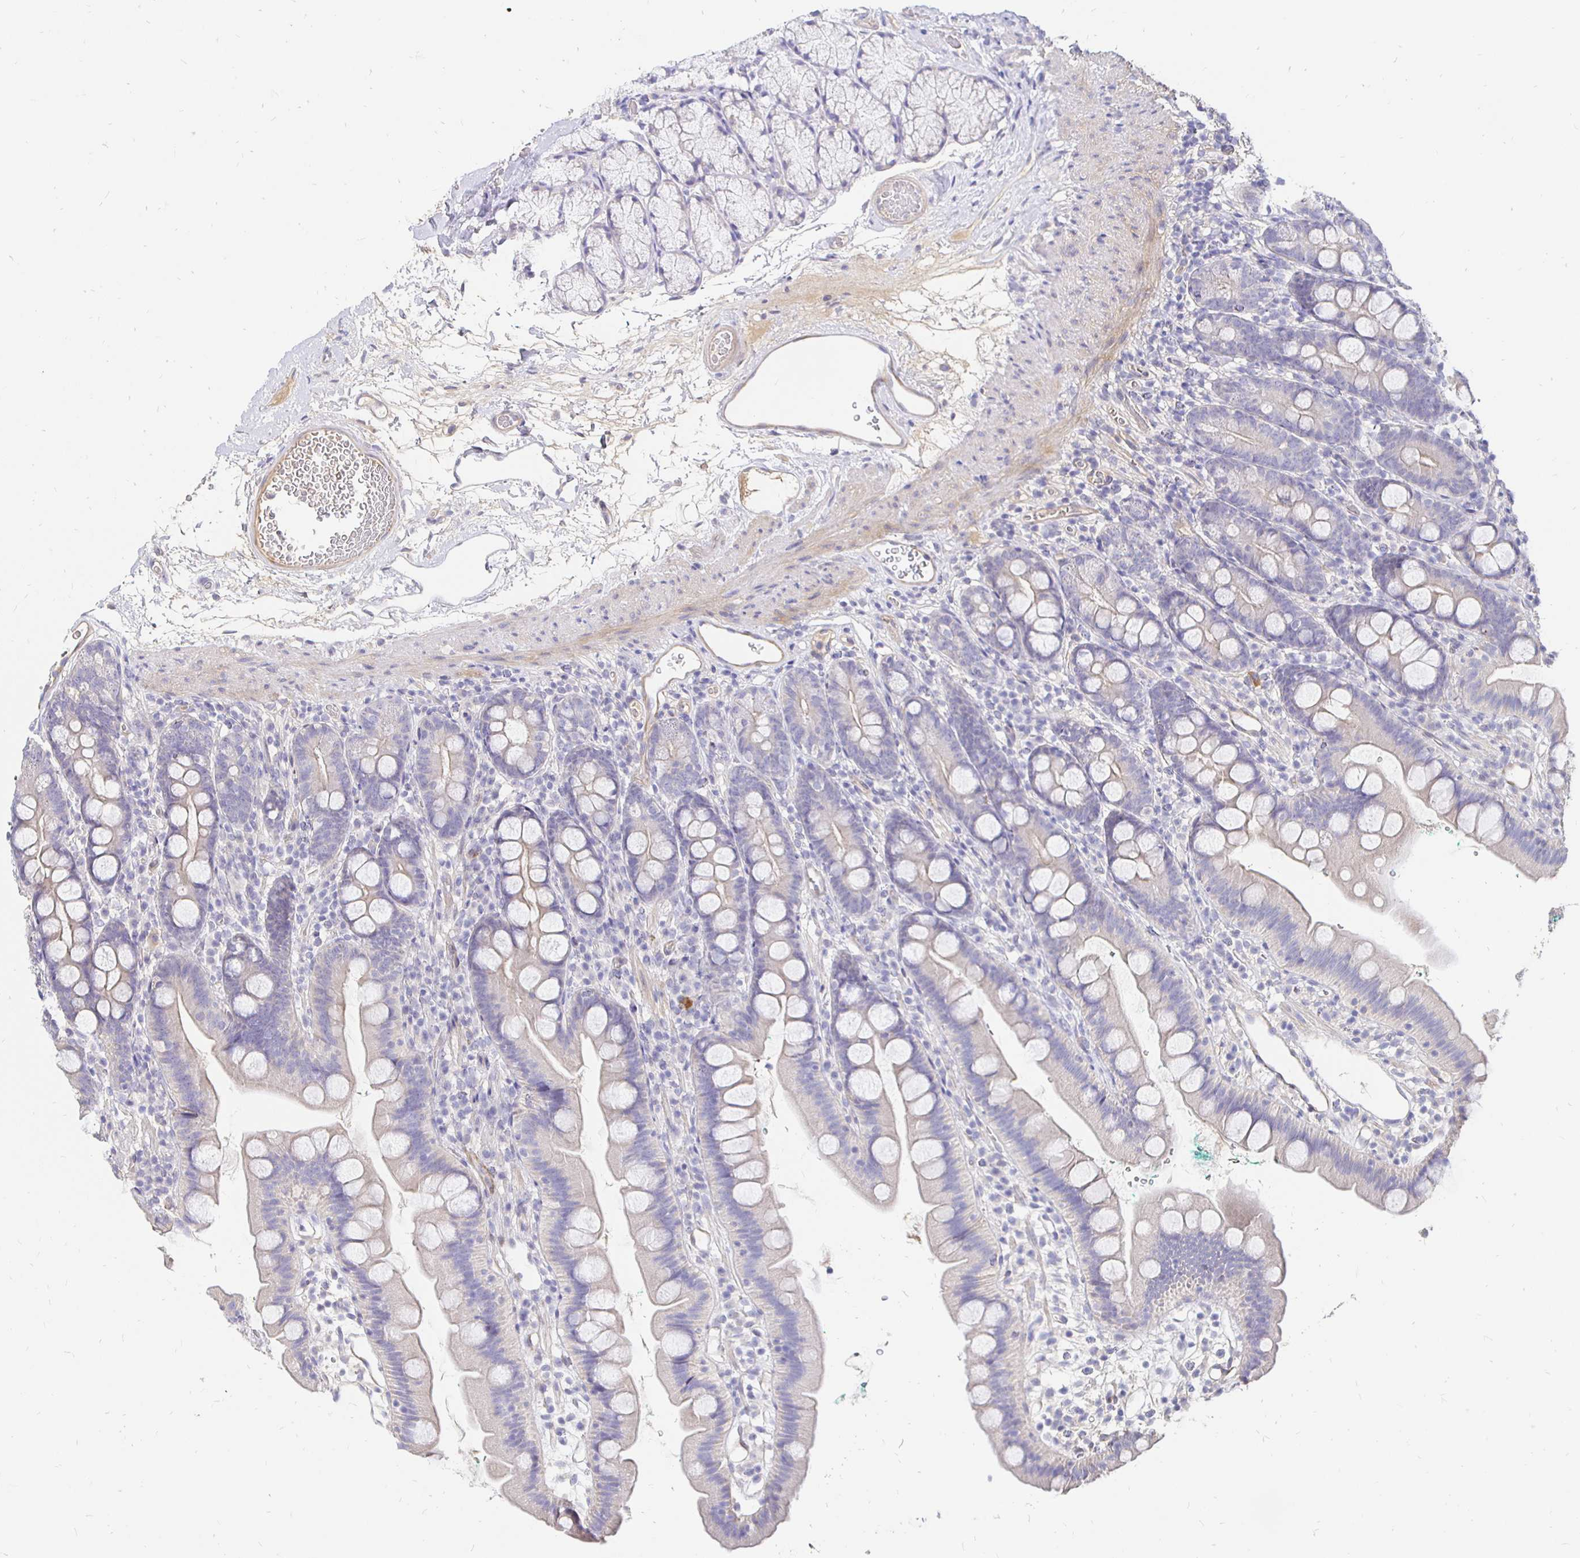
{"staining": {"intensity": "weak", "quantity": "<25%", "location": "cytoplasmic/membranous"}, "tissue": "duodenum", "cell_type": "Glandular cells", "image_type": "normal", "snomed": [{"axis": "morphology", "description": "Normal tissue, NOS"}, {"axis": "topography", "description": "Duodenum"}], "caption": "Histopathology image shows no significant protein expression in glandular cells of normal duodenum. Nuclei are stained in blue.", "gene": "PALM2AKAP2", "patient": {"sex": "female", "age": 67}}